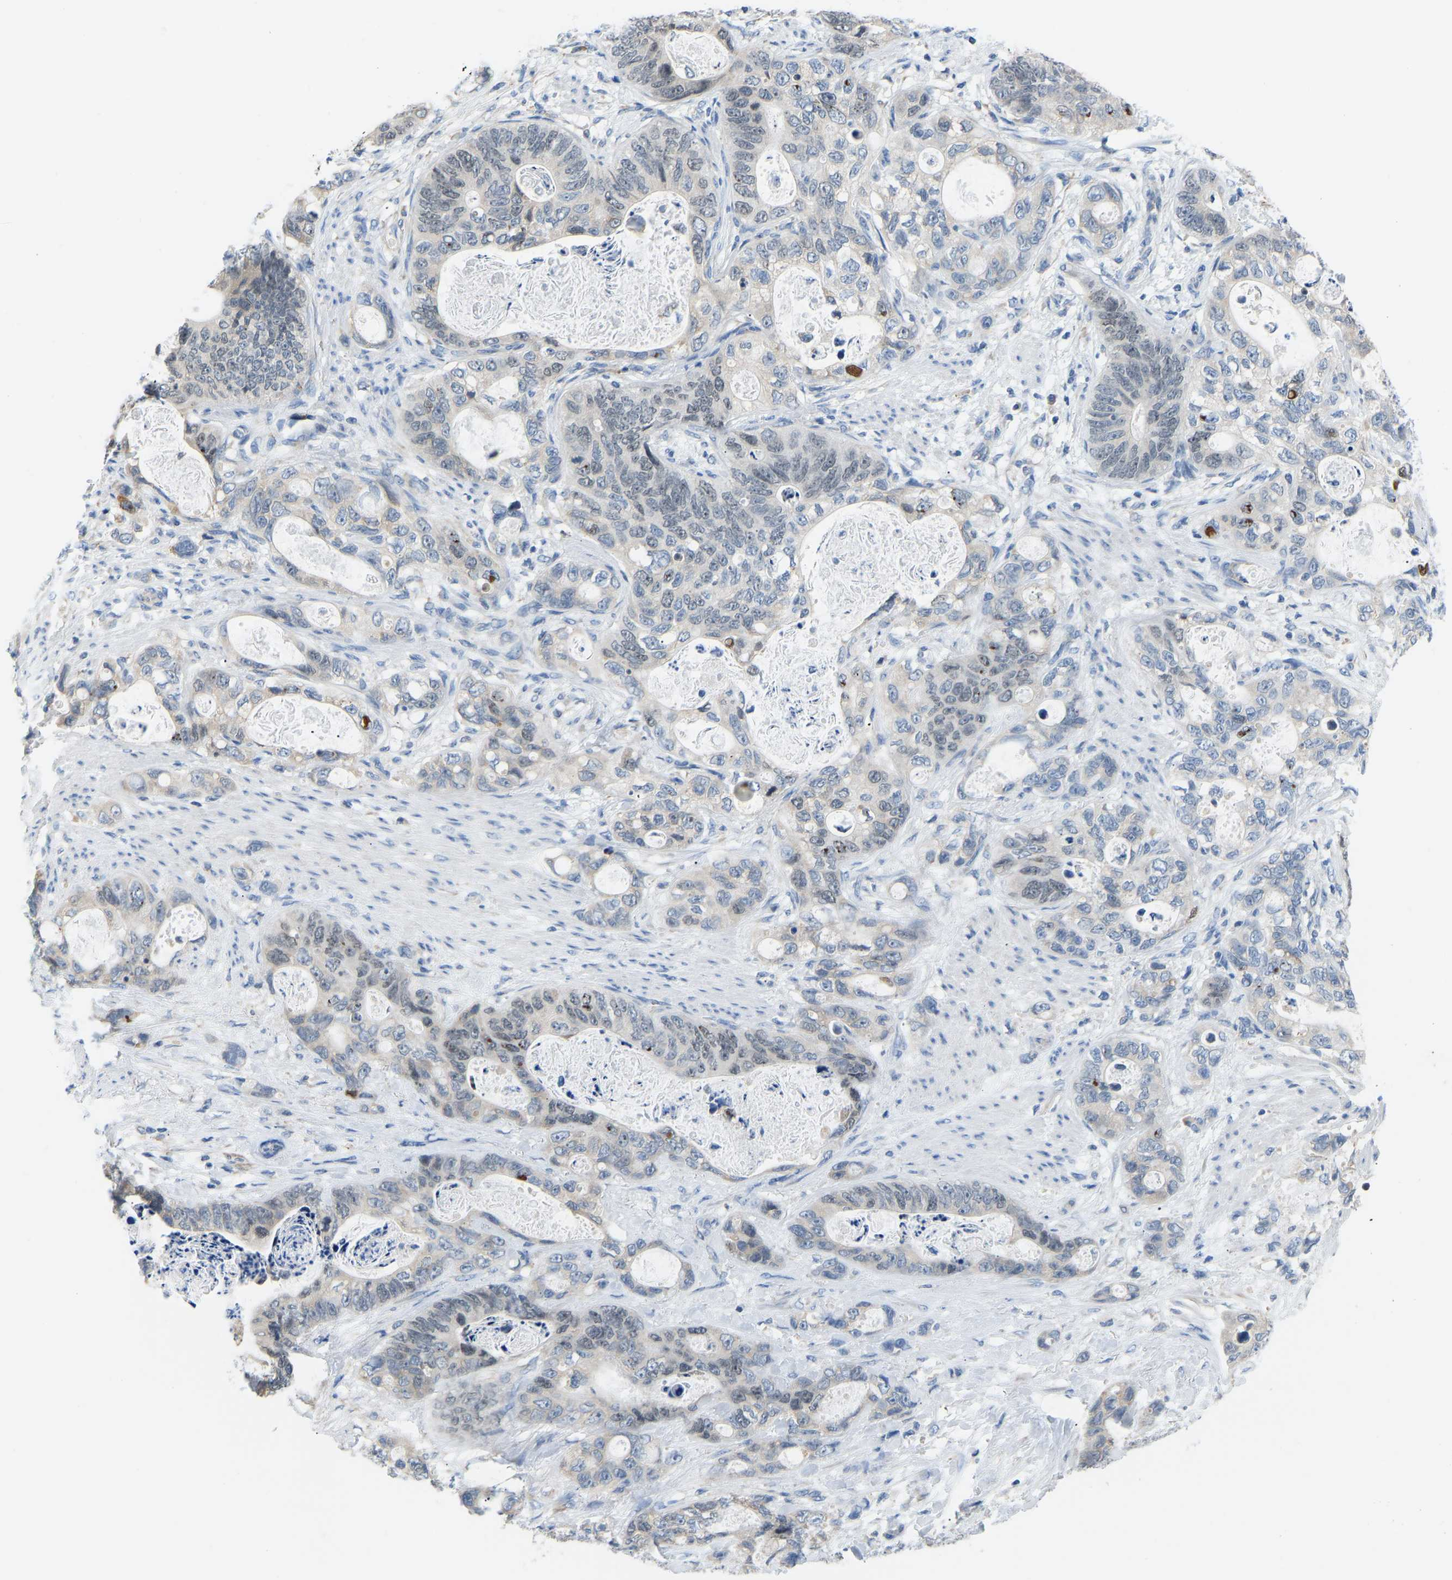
{"staining": {"intensity": "moderate", "quantity": "<25%", "location": "cytoplasmic/membranous,nuclear"}, "tissue": "stomach cancer", "cell_type": "Tumor cells", "image_type": "cancer", "snomed": [{"axis": "morphology", "description": "Normal tissue, NOS"}, {"axis": "morphology", "description": "Adenocarcinoma, NOS"}, {"axis": "topography", "description": "Stomach"}], "caption": "An IHC photomicrograph of neoplastic tissue is shown. Protein staining in brown shows moderate cytoplasmic/membranous and nuclear positivity in stomach cancer (adenocarcinoma) within tumor cells.", "gene": "VRK1", "patient": {"sex": "female", "age": 89}}